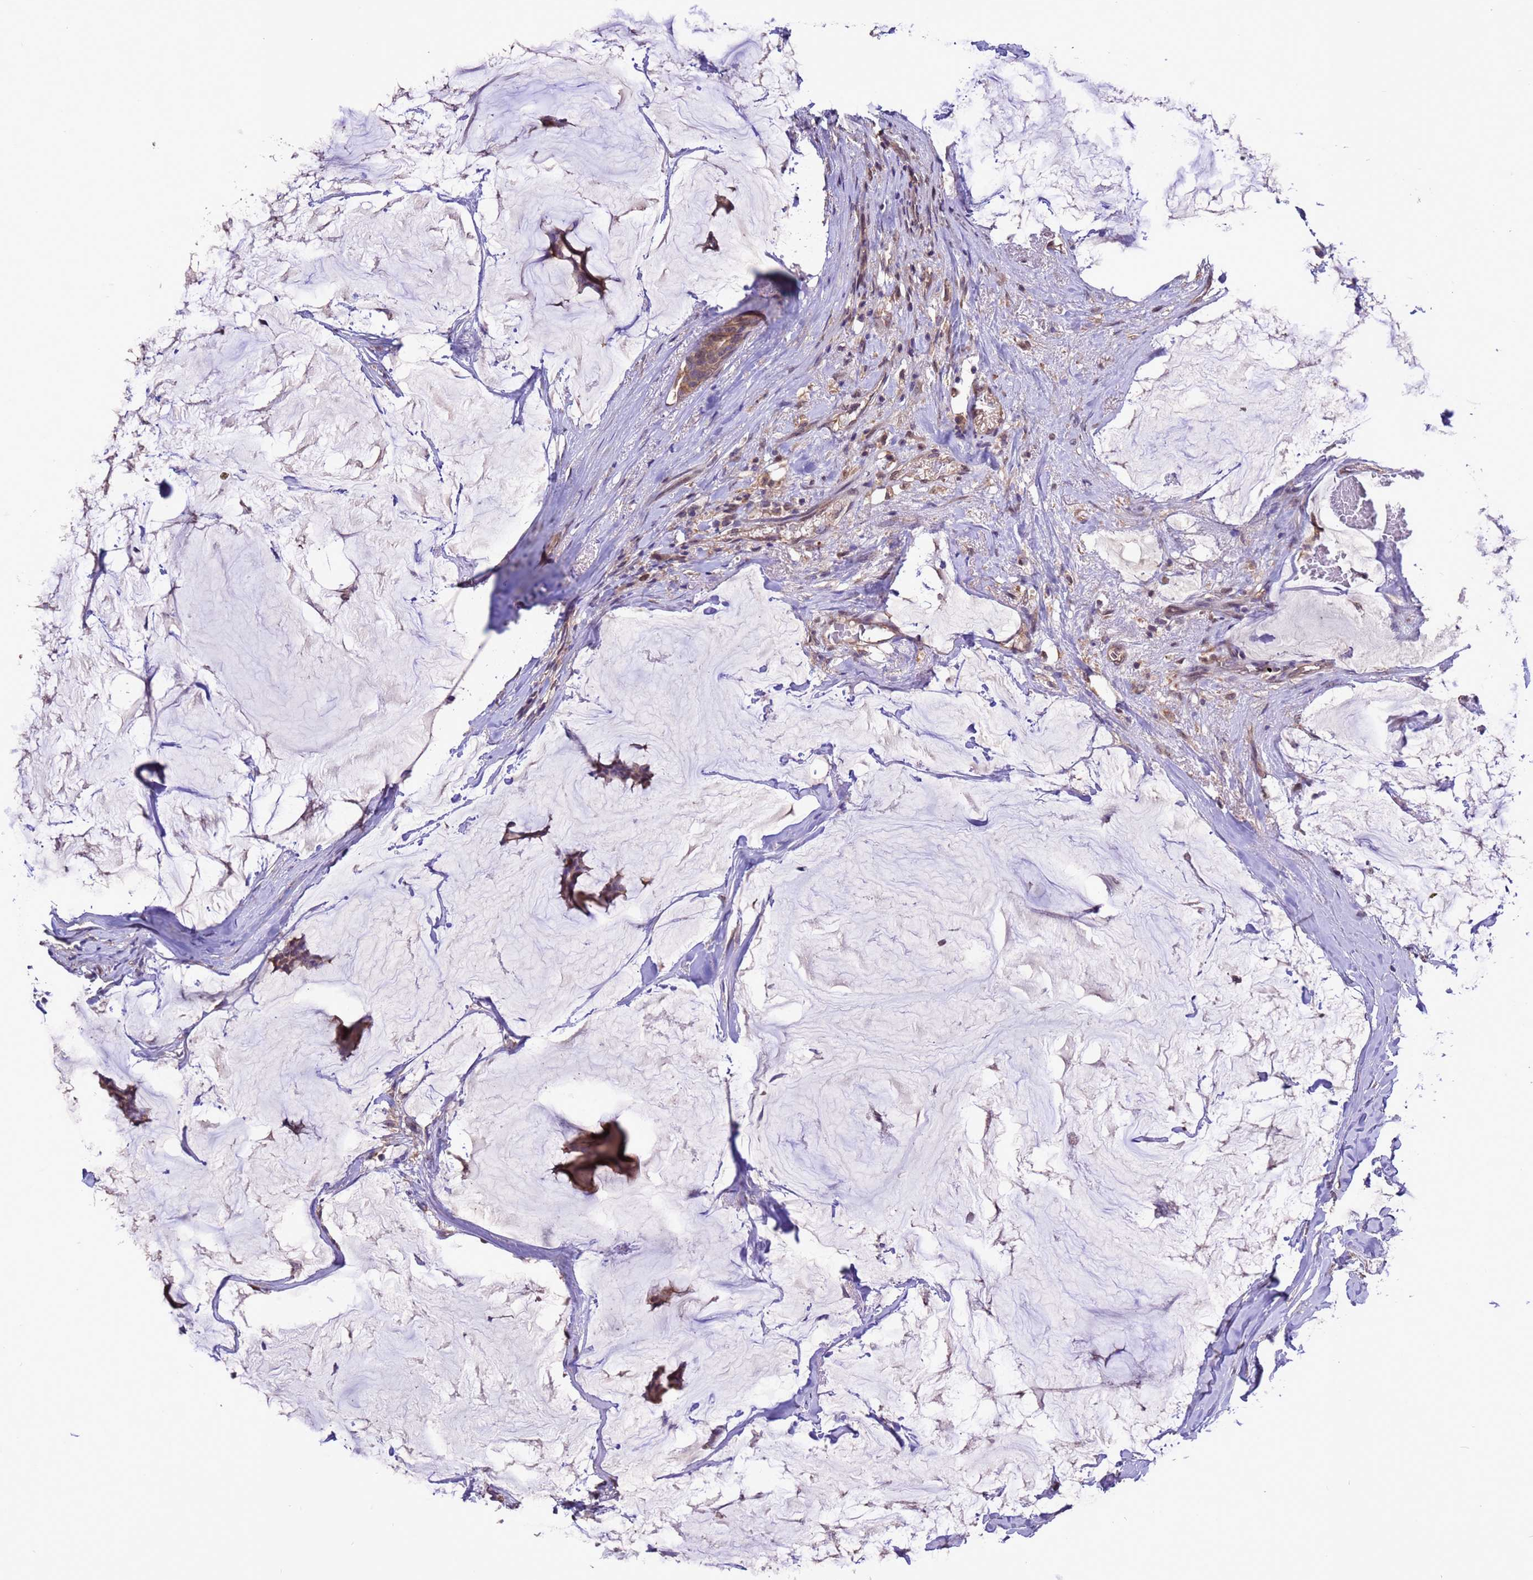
{"staining": {"intensity": "weak", "quantity": ">75%", "location": "cytoplasmic/membranous"}, "tissue": "breast cancer", "cell_type": "Tumor cells", "image_type": "cancer", "snomed": [{"axis": "morphology", "description": "Duct carcinoma"}, {"axis": "topography", "description": "Breast"}], "caption": "Immunohistochemical staining of human breast cancer shows low levels of weak cytoplasmic/membranous protein staining in about >75% of tumor cells. Immunohistochemistry stains the protein in brown and the nuclei are stained blue.", "gene": "ZFP69B", "patient": {"sex": "female", "age": 93}}